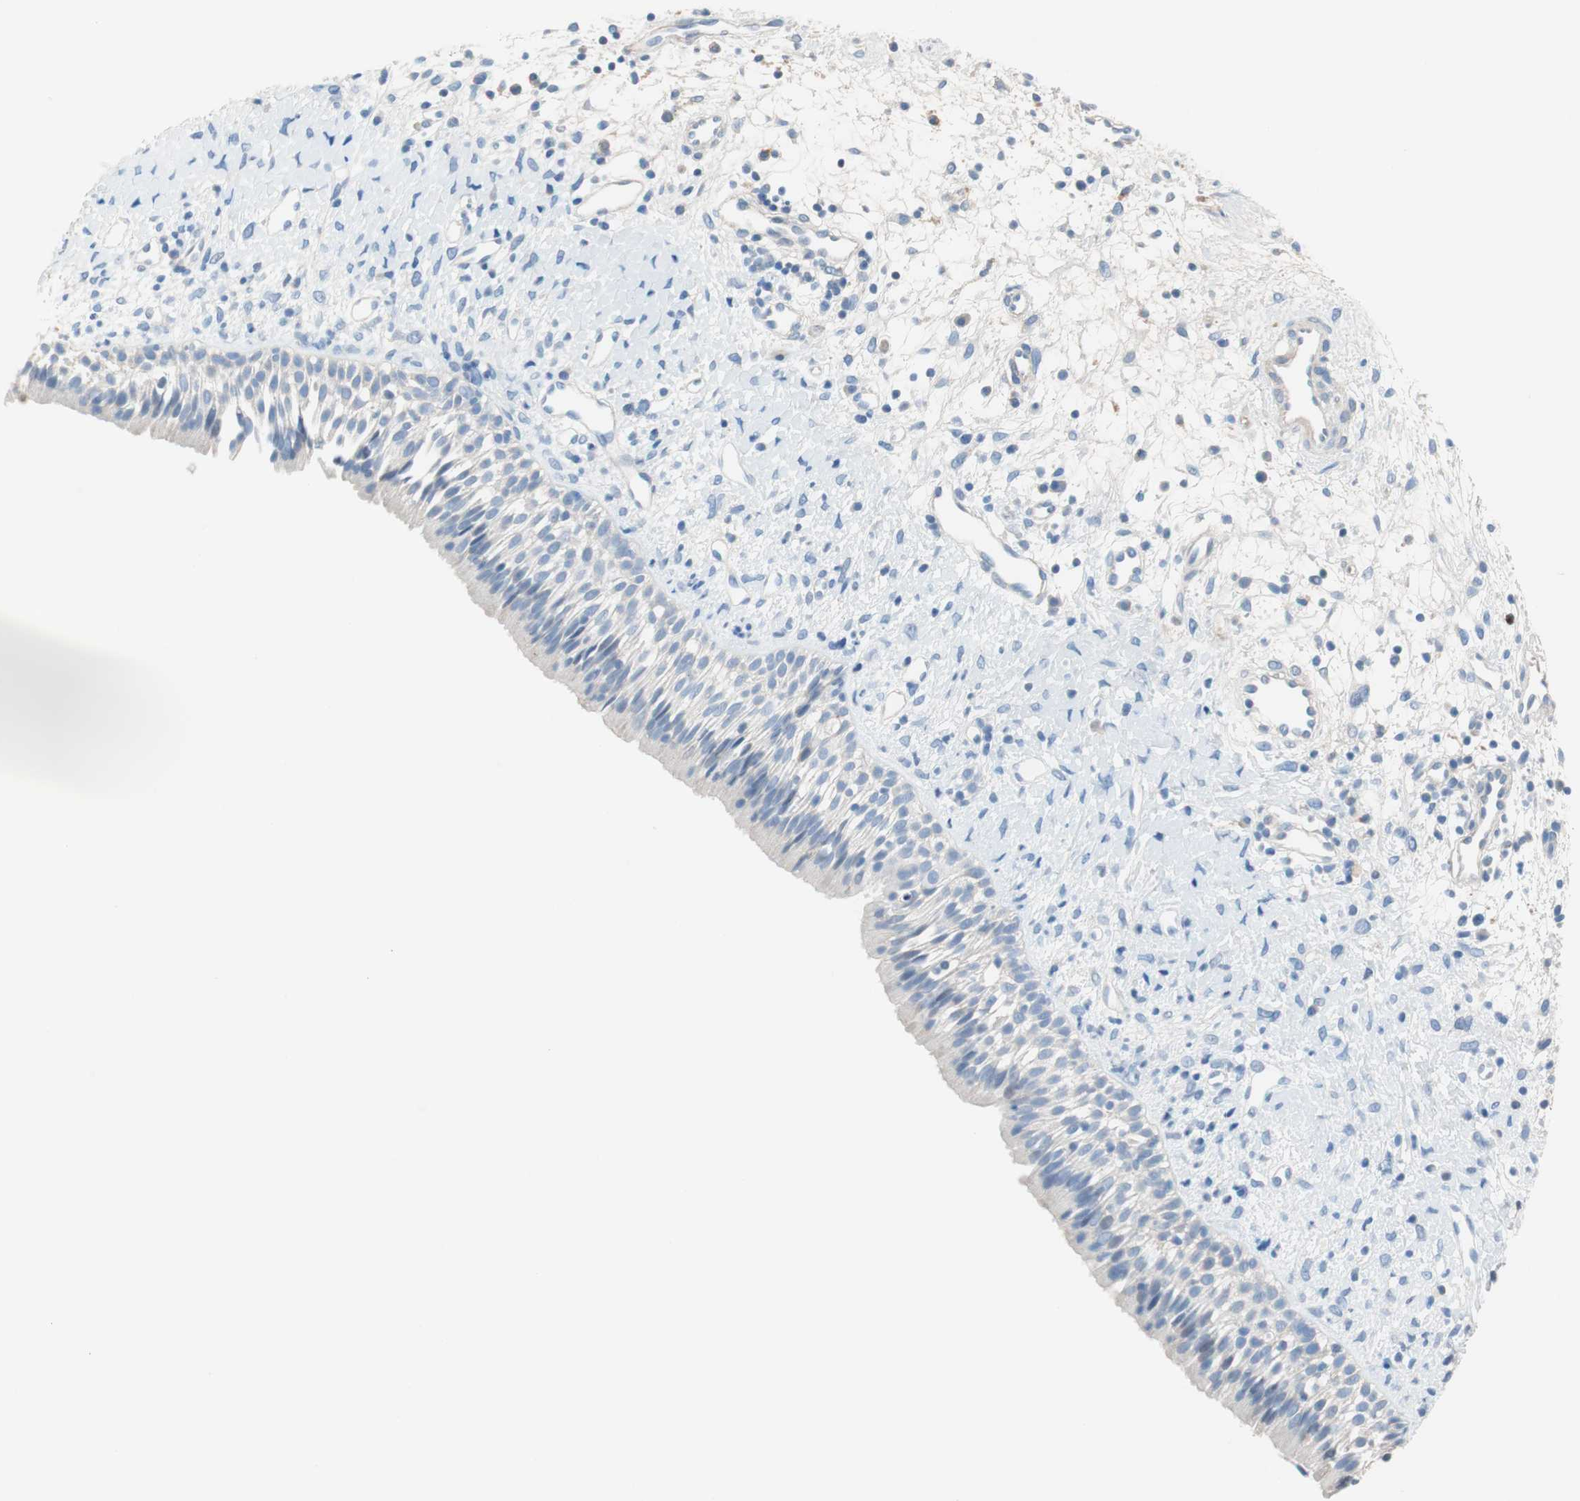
{"staining": {"intensity": "negative", "quantity": "none", "location": "none"}, "tissue": "nasopharynx", "cell_type": "Respiratory epithelial cells", "image_type": "normal", "snomed": [{"axis": "morphology", "description": "Normal tissue, NOS"}, {"axis": "topography", "description": "Nasopharynx"}], "caption": "Immunohistochemistry of benign human nasopharynx exhibits no expression in respiratory epithelial cells. The staining was performed using DAB (3,3'-diaminobenzidine) to visualize the protein expression in brown, while the nuclei were stained in blue with hematoxylin (Magnification: 20x).", "gene": "RBP4", "patient": {"sex": "male", "age": 22}}